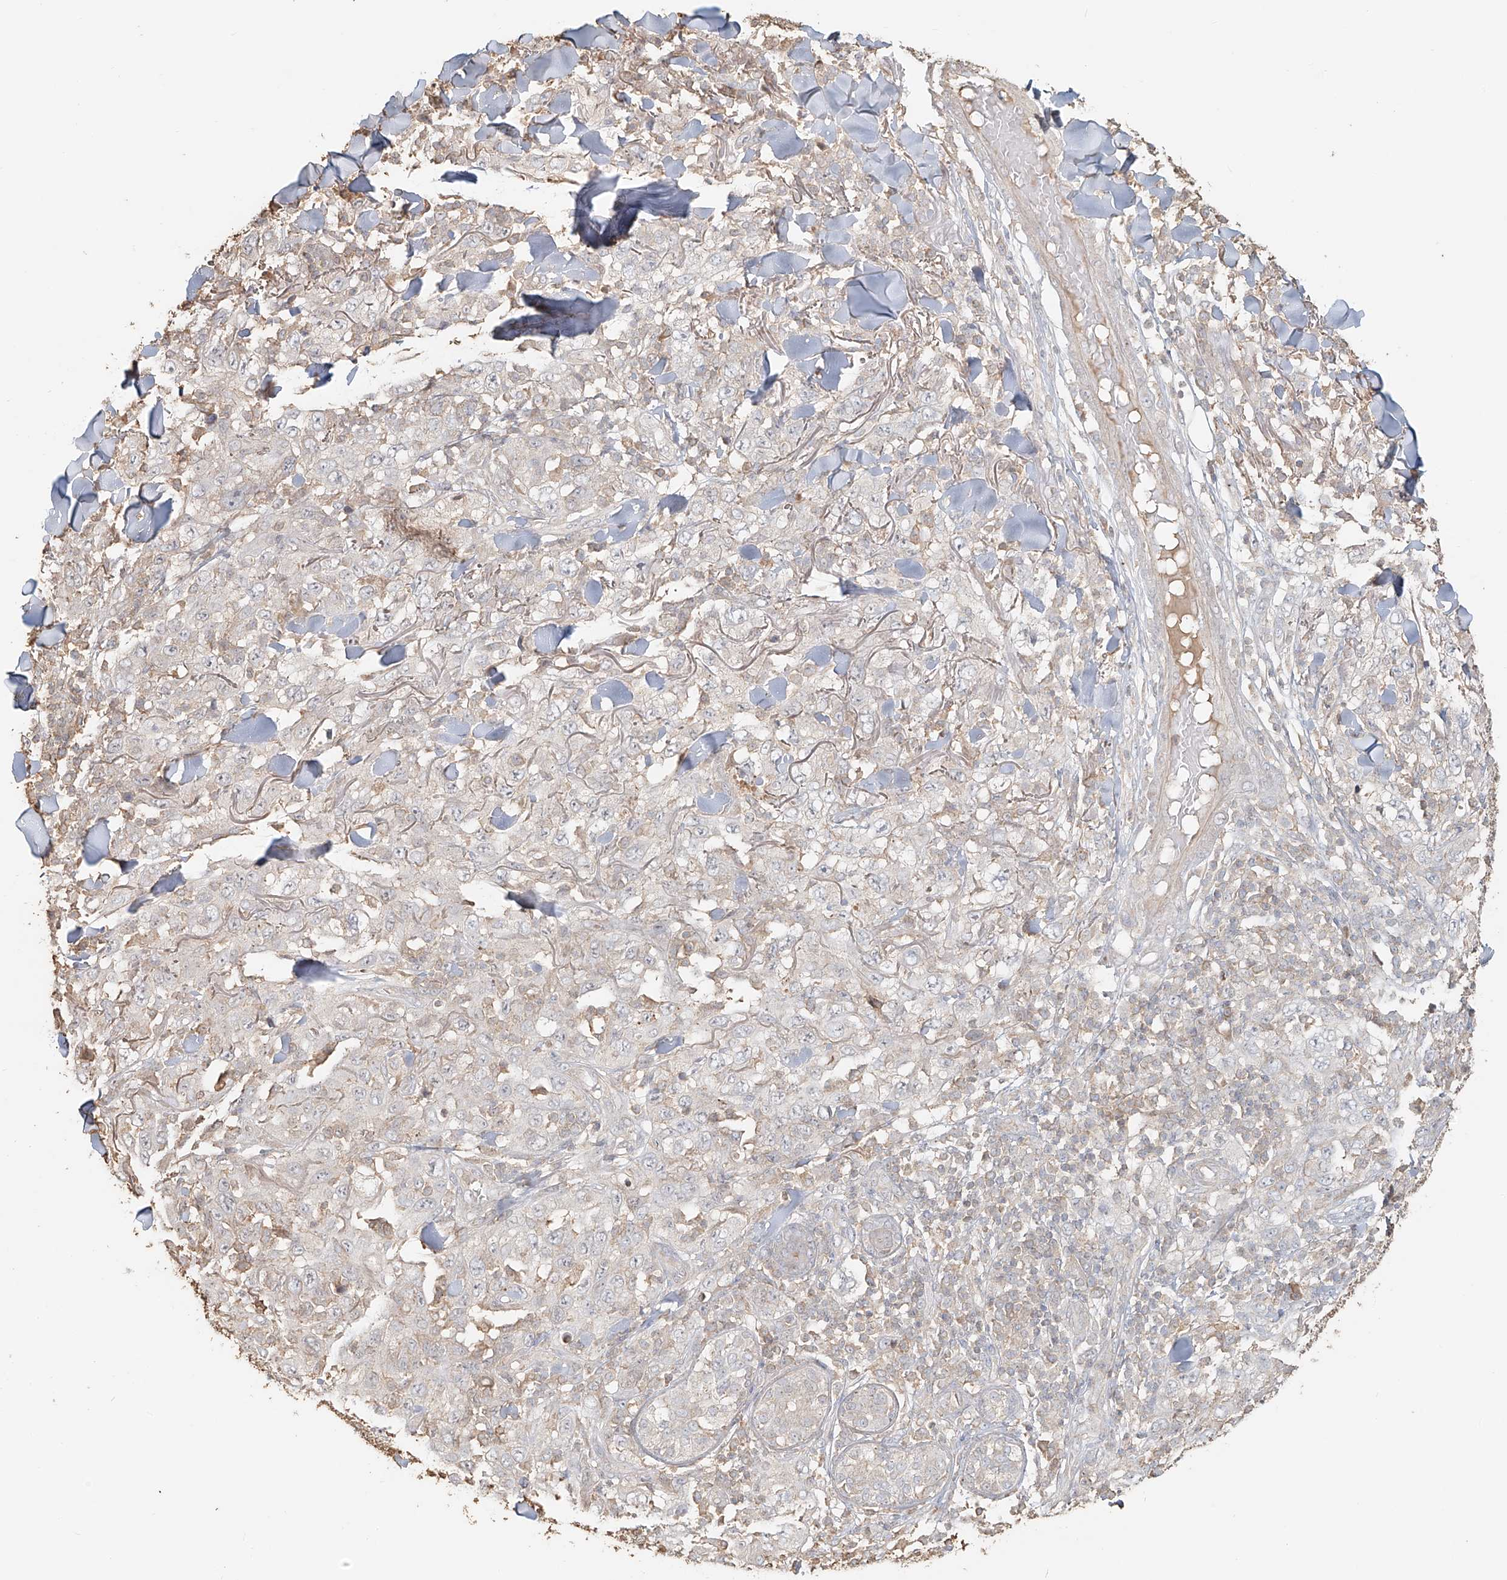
{"staining": {"intensity": "negative", "quantity": "none", "location": "none"}, "tissue": "skin cancer", "cell_type": "Tumor cells", "image_type": "cancer", "snomed": [{"axis": "morphology", "description": "Squamous cell carcinoma, NOS"}, {"axis": "topography", "description": "Skin"}], "caption": "IHC micrograph of human skin cancer (squamous cell carcinoma) stained for a protein (brown), which displays no staining in tumor cells.", "gene": "NPHS1", "patient": {"sex": "female", "age": 88}}